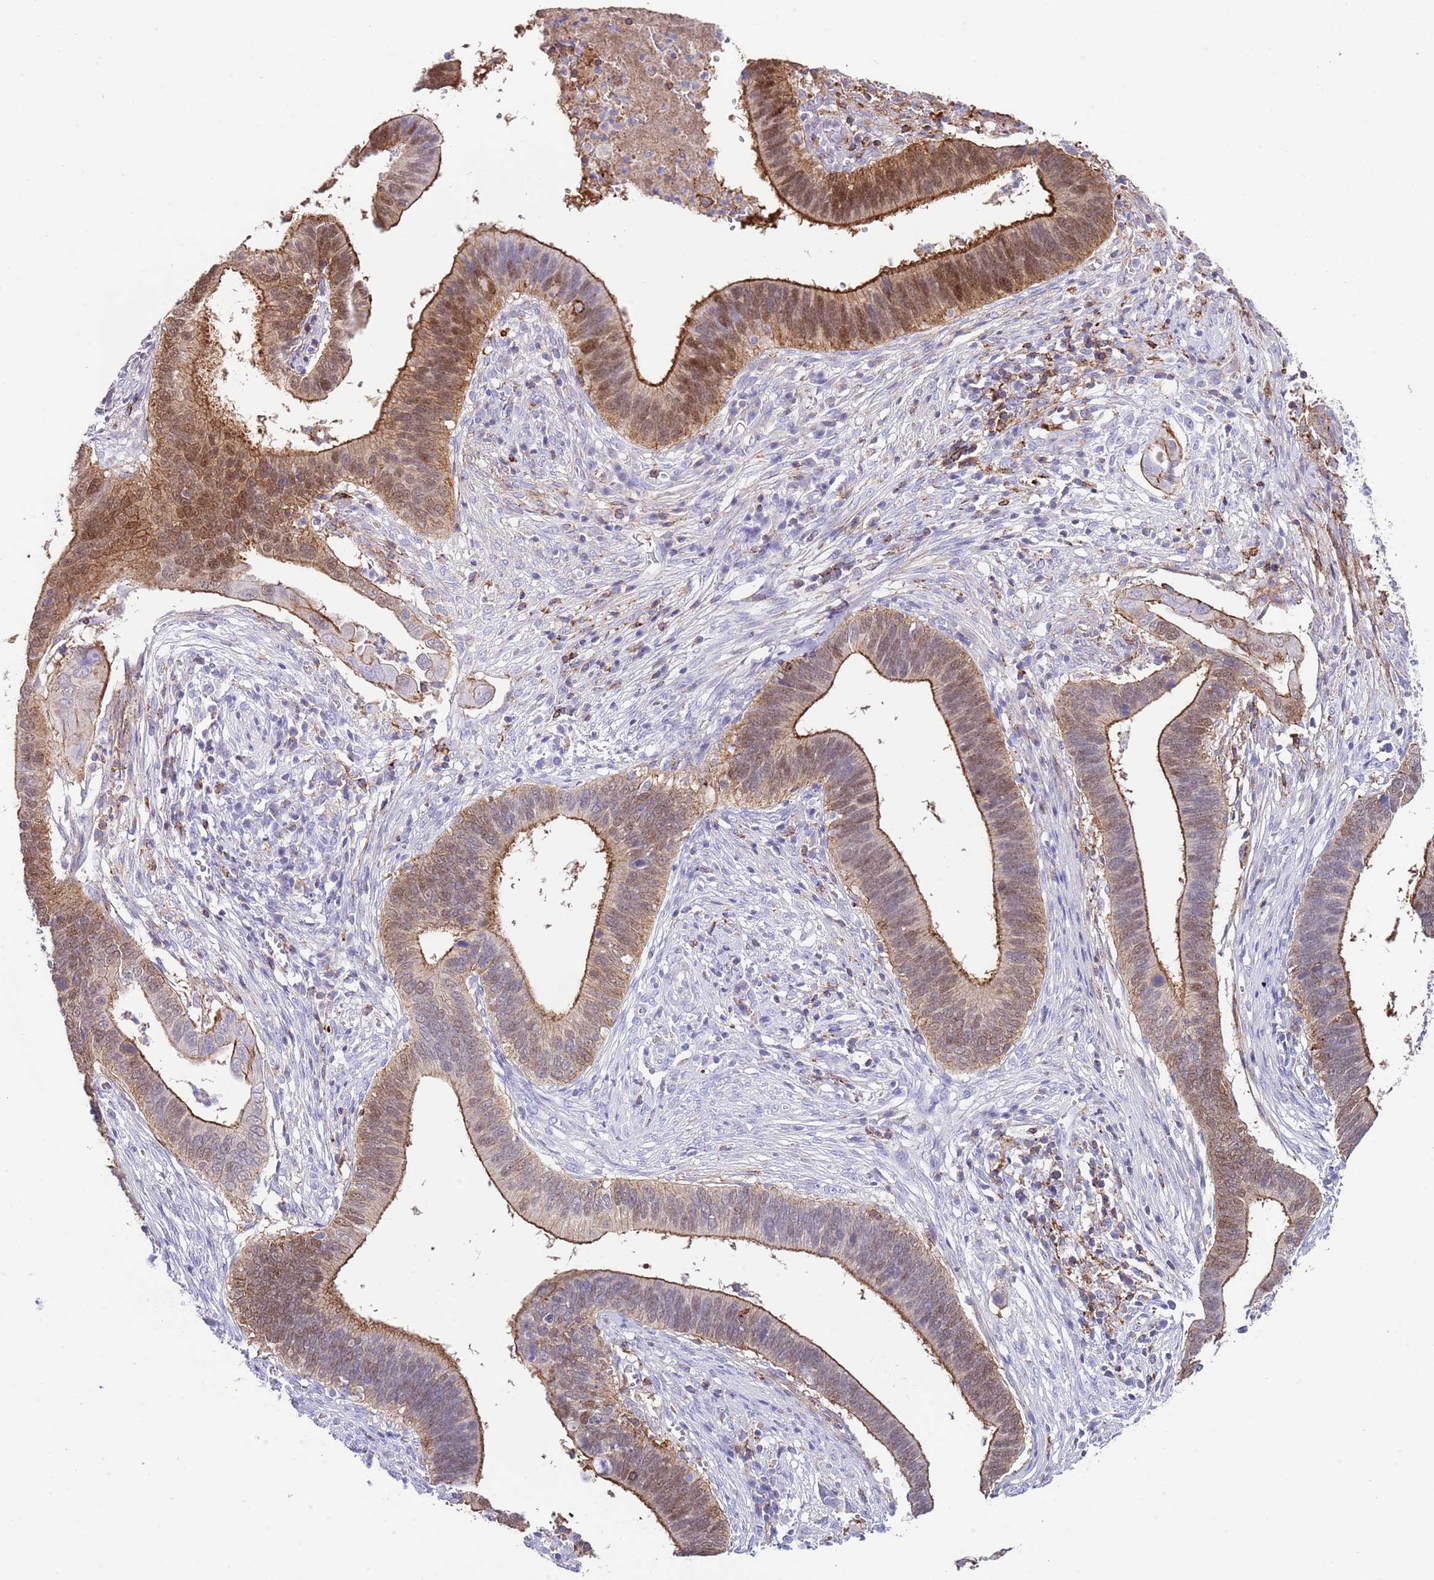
{"staining": {"intensity": "strong", "quantity": "25%-75%", "location": "cytoplasmic/membranous,nuclear"}, "tissue": "cervical cancer", "cell_type": "Tumor cells", "image_type": "cancer", "snomed": [{"axis": "morphology", "description": "Adenocarcinoma, NOS"}, {"axis": "topography", "description": "Cervix"}], "caption": "Strong cytoplasmic/membranous and nuclear staining is present in approximately 25%-75% of tumor cells in cervical cancer (adenocarcinoma).", "gene": "ALDH3A1", "patient": {"sex": "female", "age": 42}}